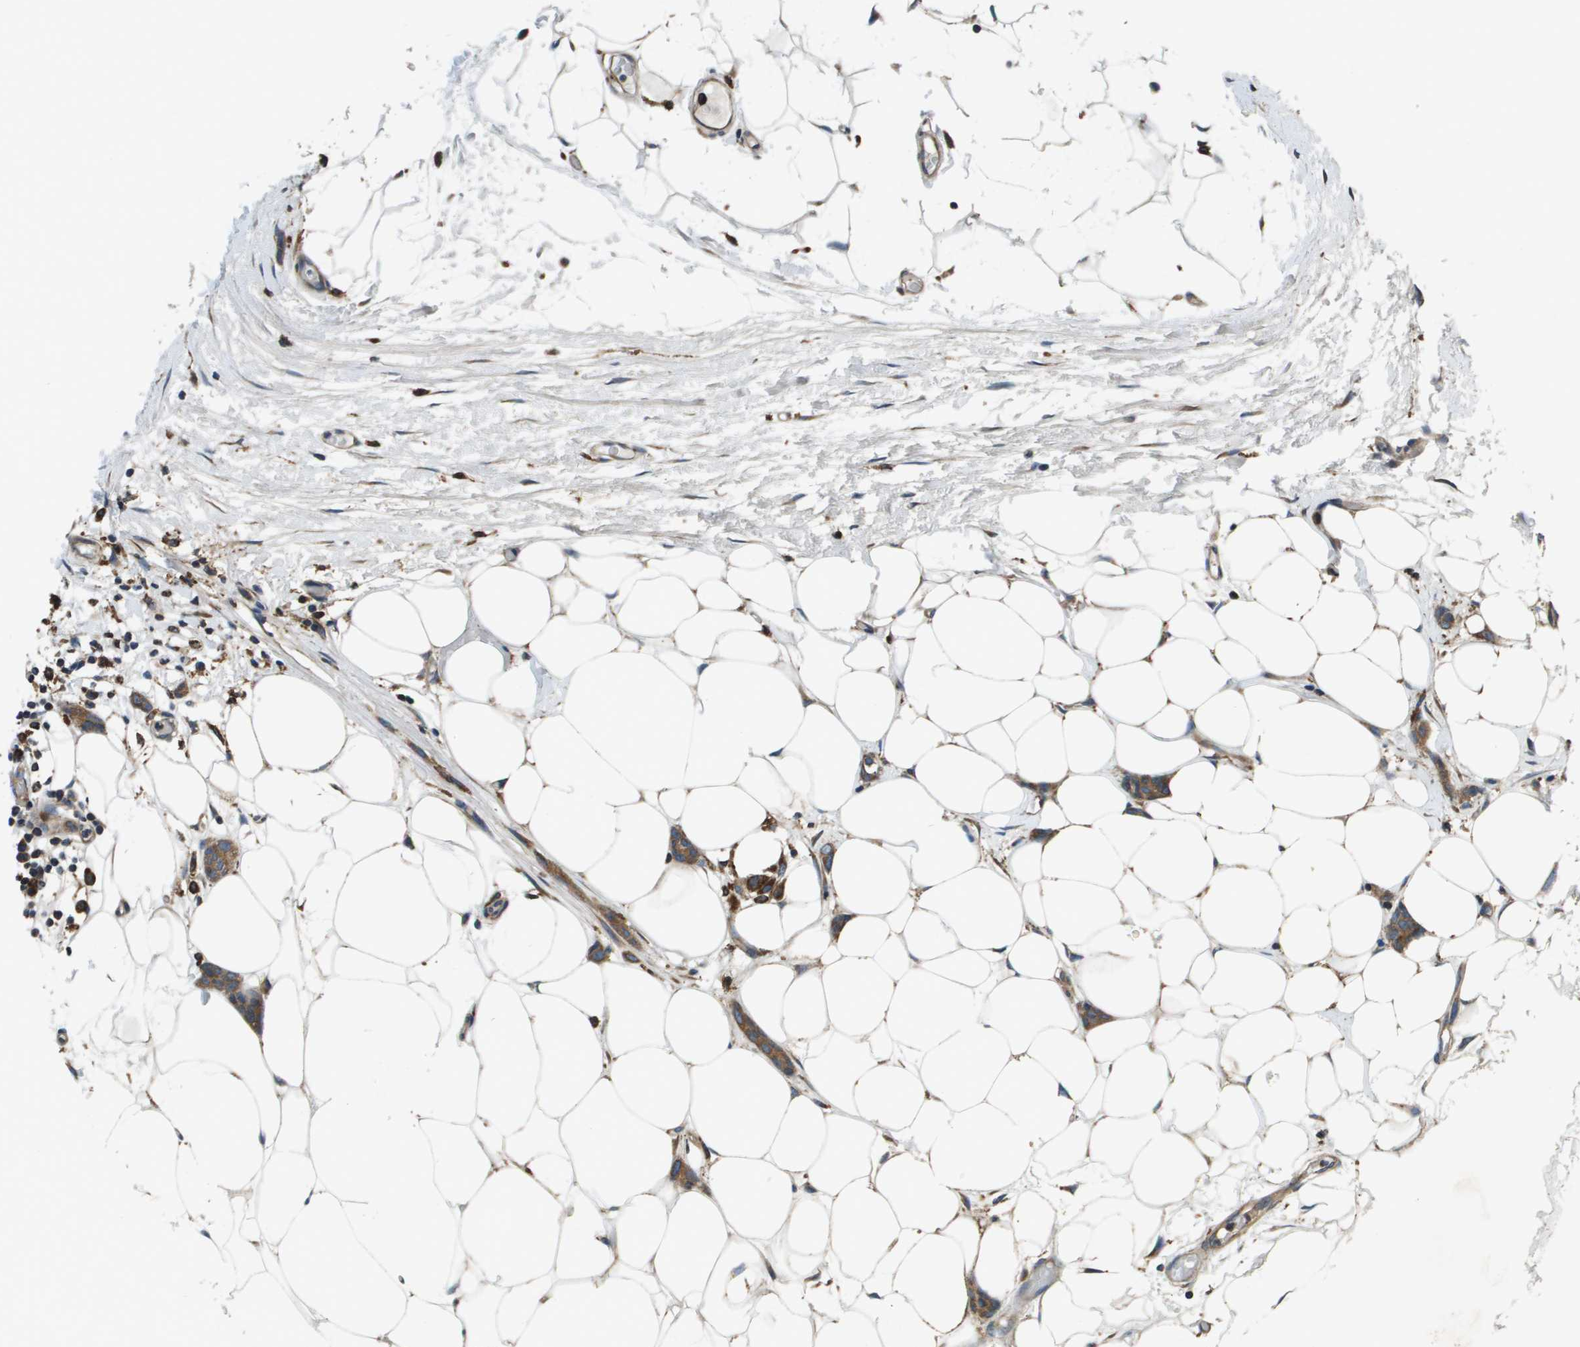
{"staining": {"intensity": "moderate", "quantity": ">75%", "location": "cytoplasmic/membranous"}, "tissue": "breast cancer", "cell_type": "Tumor cells", "image_type": "cancer", "snomed": [{"axis": "morphology", "description": "Lobular carcinoma"}, {"axis": "topography", "description": "Skin"}, {"axis": "topography", "description": "Breast"}], "caption": "Immunohistochemistry (IHC) histopathology image of neoplastic tissue: human lobular carcinoma (breast) stained using immunohistochemistry (IHC) shows medium levels of moderate protein expression localized specifically in the cytoplasmic/membranous of tumor cells, appearing as a cytoplasmic/membranous brown color.", "gene": "CNPY3", "patient": {"sex": "female", "age": 46}}